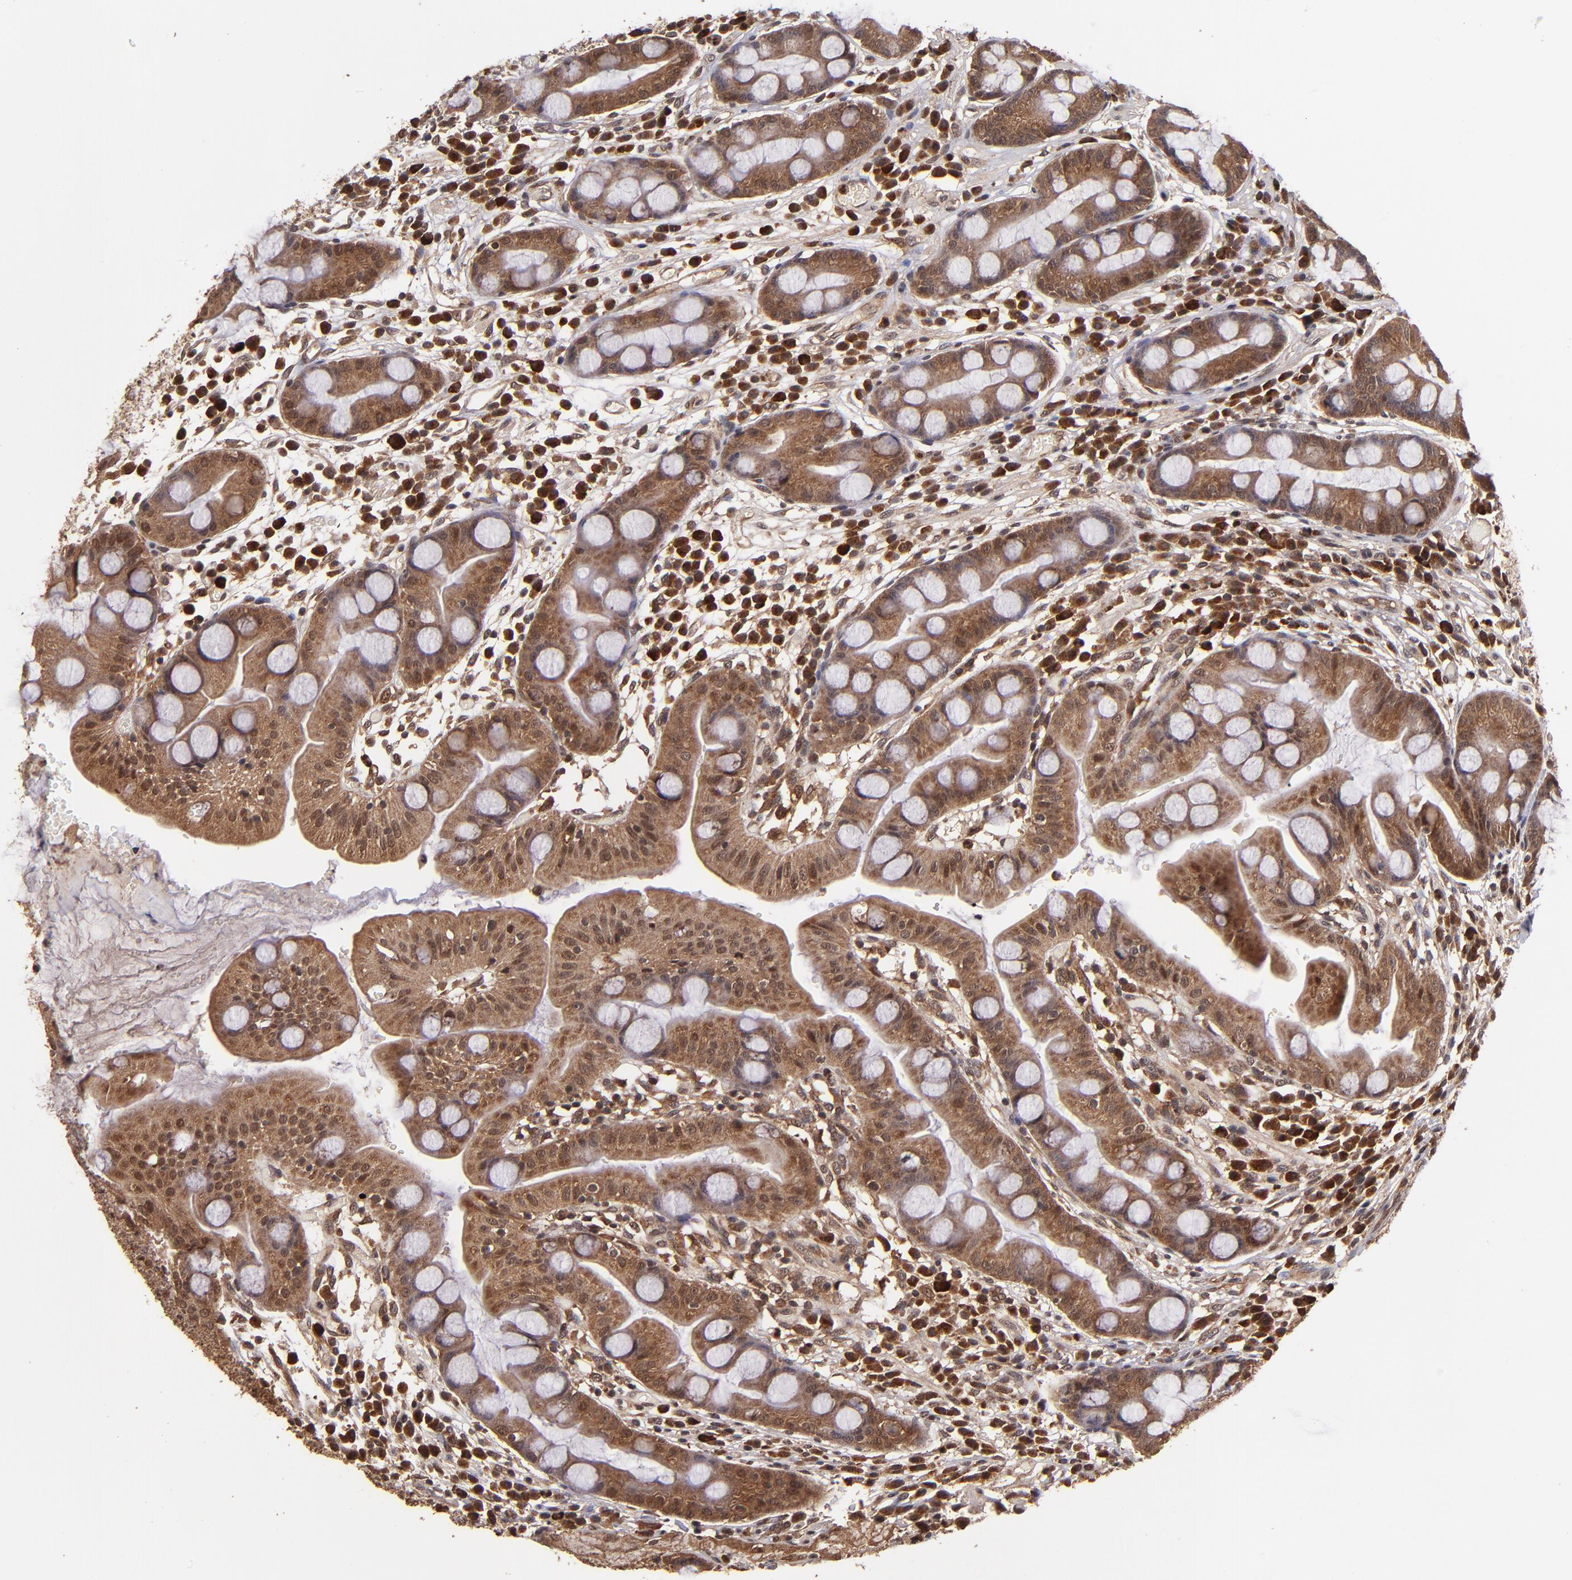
{"staining": {"intensity": "strong", "quantity": ">75%", "location": "cytoplasmic/membranous"}, "tissue": "stomach", "cell_type": "Glandular cells", "image_type": "normal", "snomed": [{"axis": "morphology", "description": "Normal tissue, NOS"}, {"axis": "morphology", "description": "Inflammation, NOS"}, {"axis": "topography", "description": "Stomach, lower"}], "caption": "A photomicrograph of stomach stained for a protein shows strong cytoplasmic/membranous brown staining in glandular cells. (DAB (3,3'-diaminobenzidine) = brown stain, brightfield microscopy at high magnification).", "gene": "NFE2L2", "patient": {"sex": "male", "age": 59}}